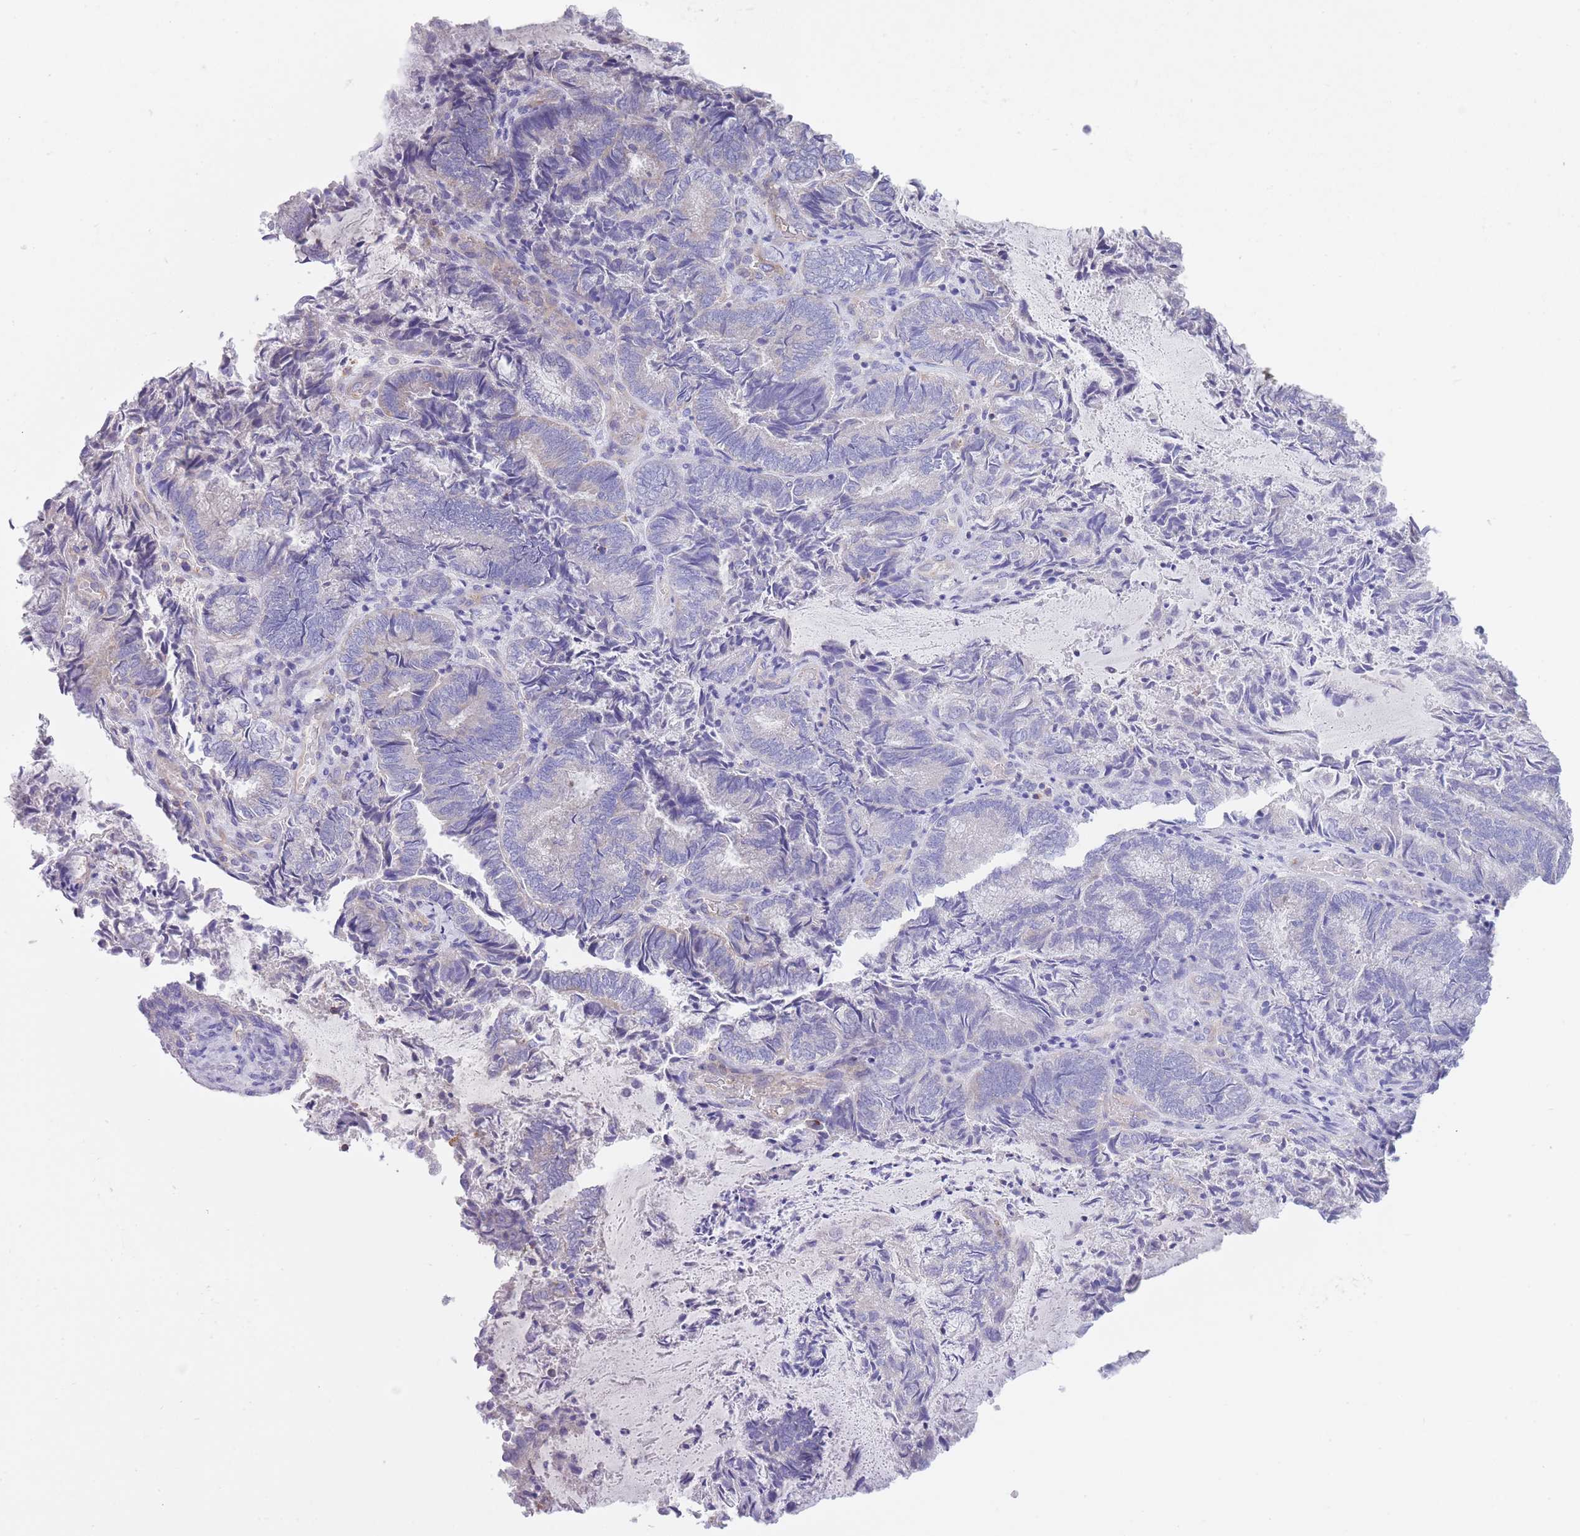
{"staining": {"intensity": "negative", "quantity": "none", "location": "none"}, "tissue": "endometrial cancer", "cell_type": "Tumor cells", "image_type": "cancer", "snomed": [{"axis": "morphology", "description": "Adenocarcinoma, NOS"}, {"axis": "topography", "description": "Endometrium"}], "caption": "Micrograph shows no protein staining in tumor cells of endometrial cancer tissue.", "gene": "LDB3", "patient": {"sex": "female", "age": 80}}